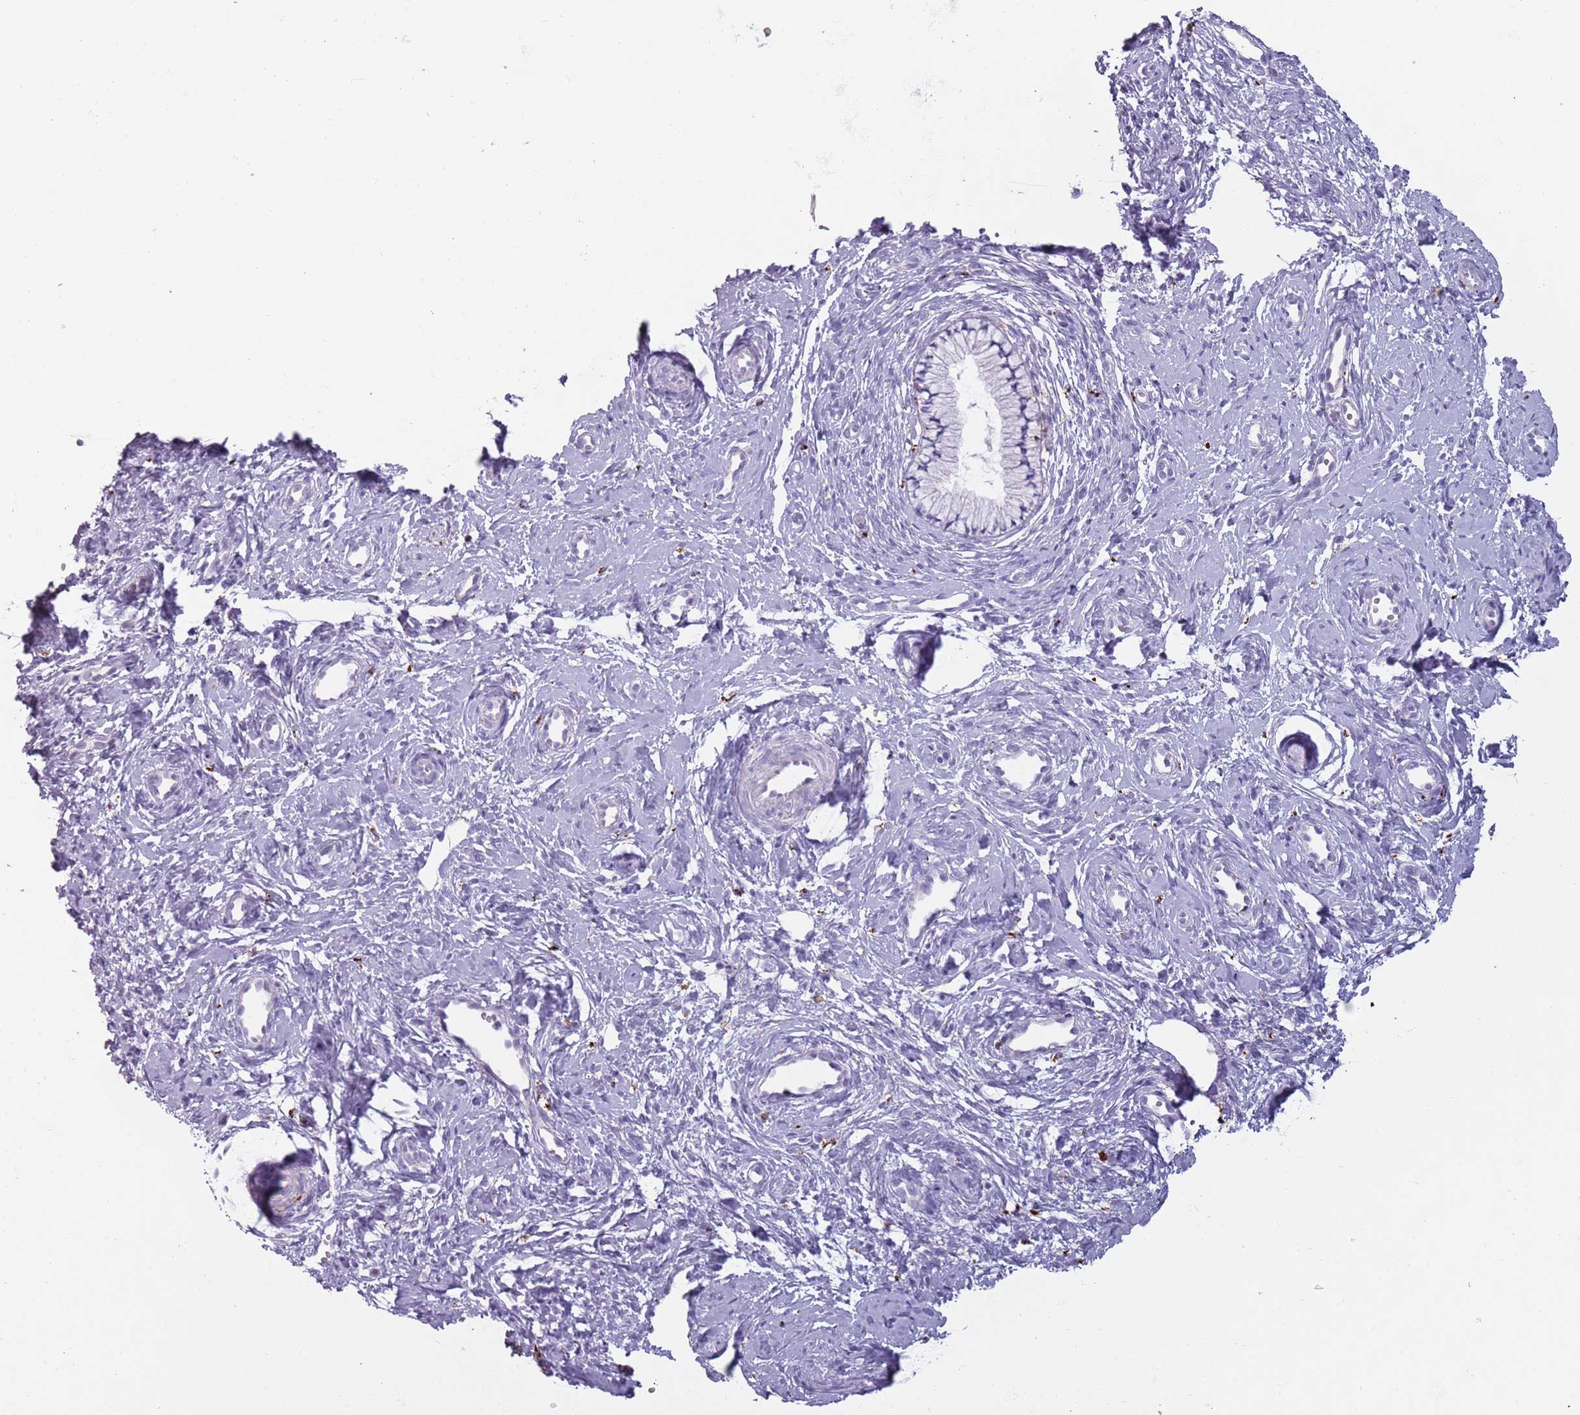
{"staining": {"intensity": "negative", "quantity": "none", "location": "none"}, "tissue": "cervix", "cell_type": "Glandular cells", "image_type": "normal", "snomed": [{"axis": "morphology", "description": "Normal tissue, NOS"}, {"axis": "topography", "description": "Cervix"}], "caption": "Immunohistochemistry (IHC) of benign human cervix exhibits no expression in glandular cells.", "gene": "NWD2", "patient": {"sex": "female", "age": 57}}